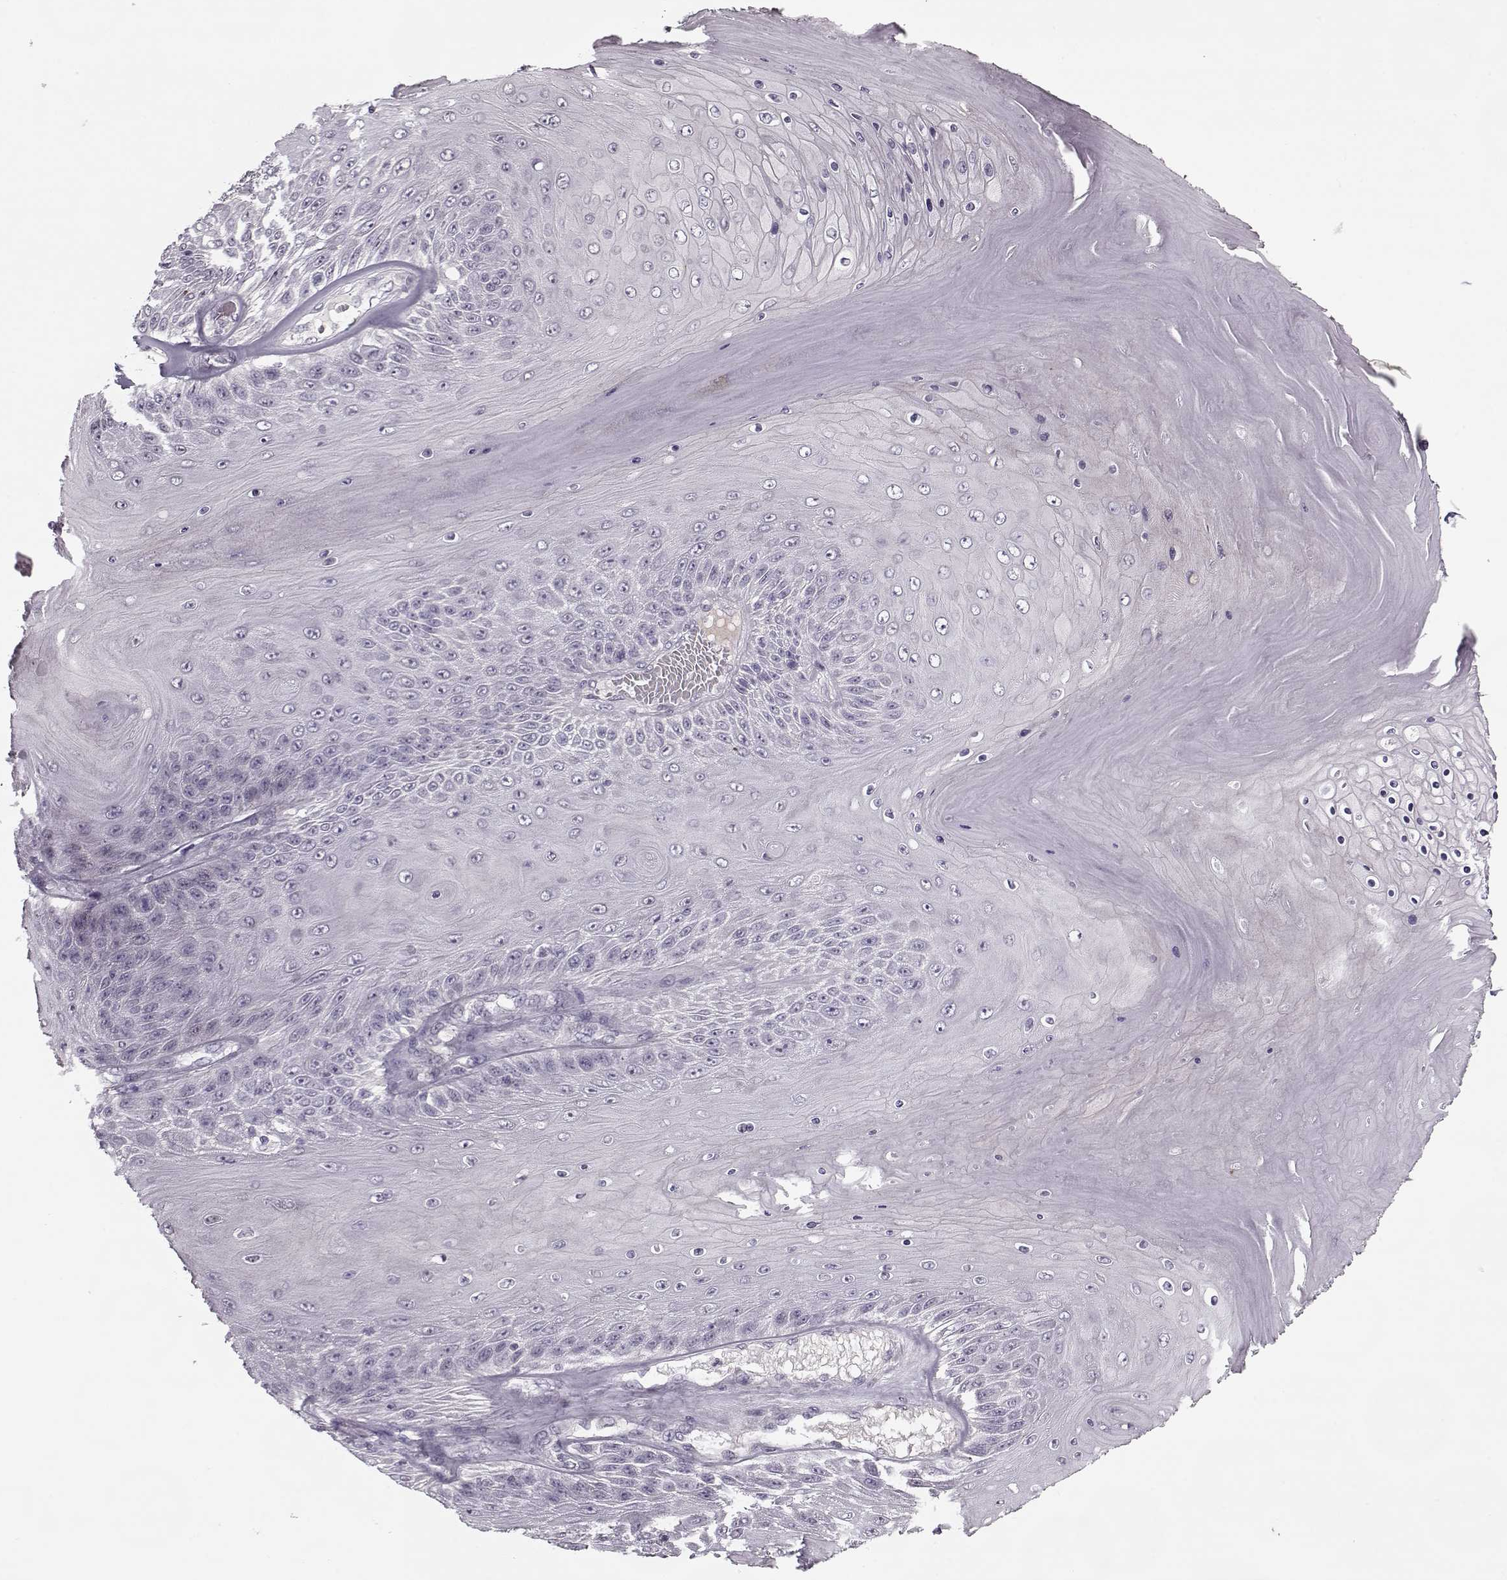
{"staining": {"intensity": "negative", "quantity": "none", "location": "none"}, "tissue": "skin cancer", "cell_type": "Tumor cells", "image_type": "cancer", "snomed": [{"axis": "morphology", "description": "Squamous cell carcinoma, NOS"}, {"axis": "topography", "description": "Skin"}], "caption": "Skin cancer (squamous cell carcinoma) was stained to show a protein in brown. There is no significant expression in tumor cells. (DAB (3,3'-diaminobenzidine) immunohistochemistry, high magnification).", "gene": "KRT9", "patient": {"sex": "male", "age": 62}}